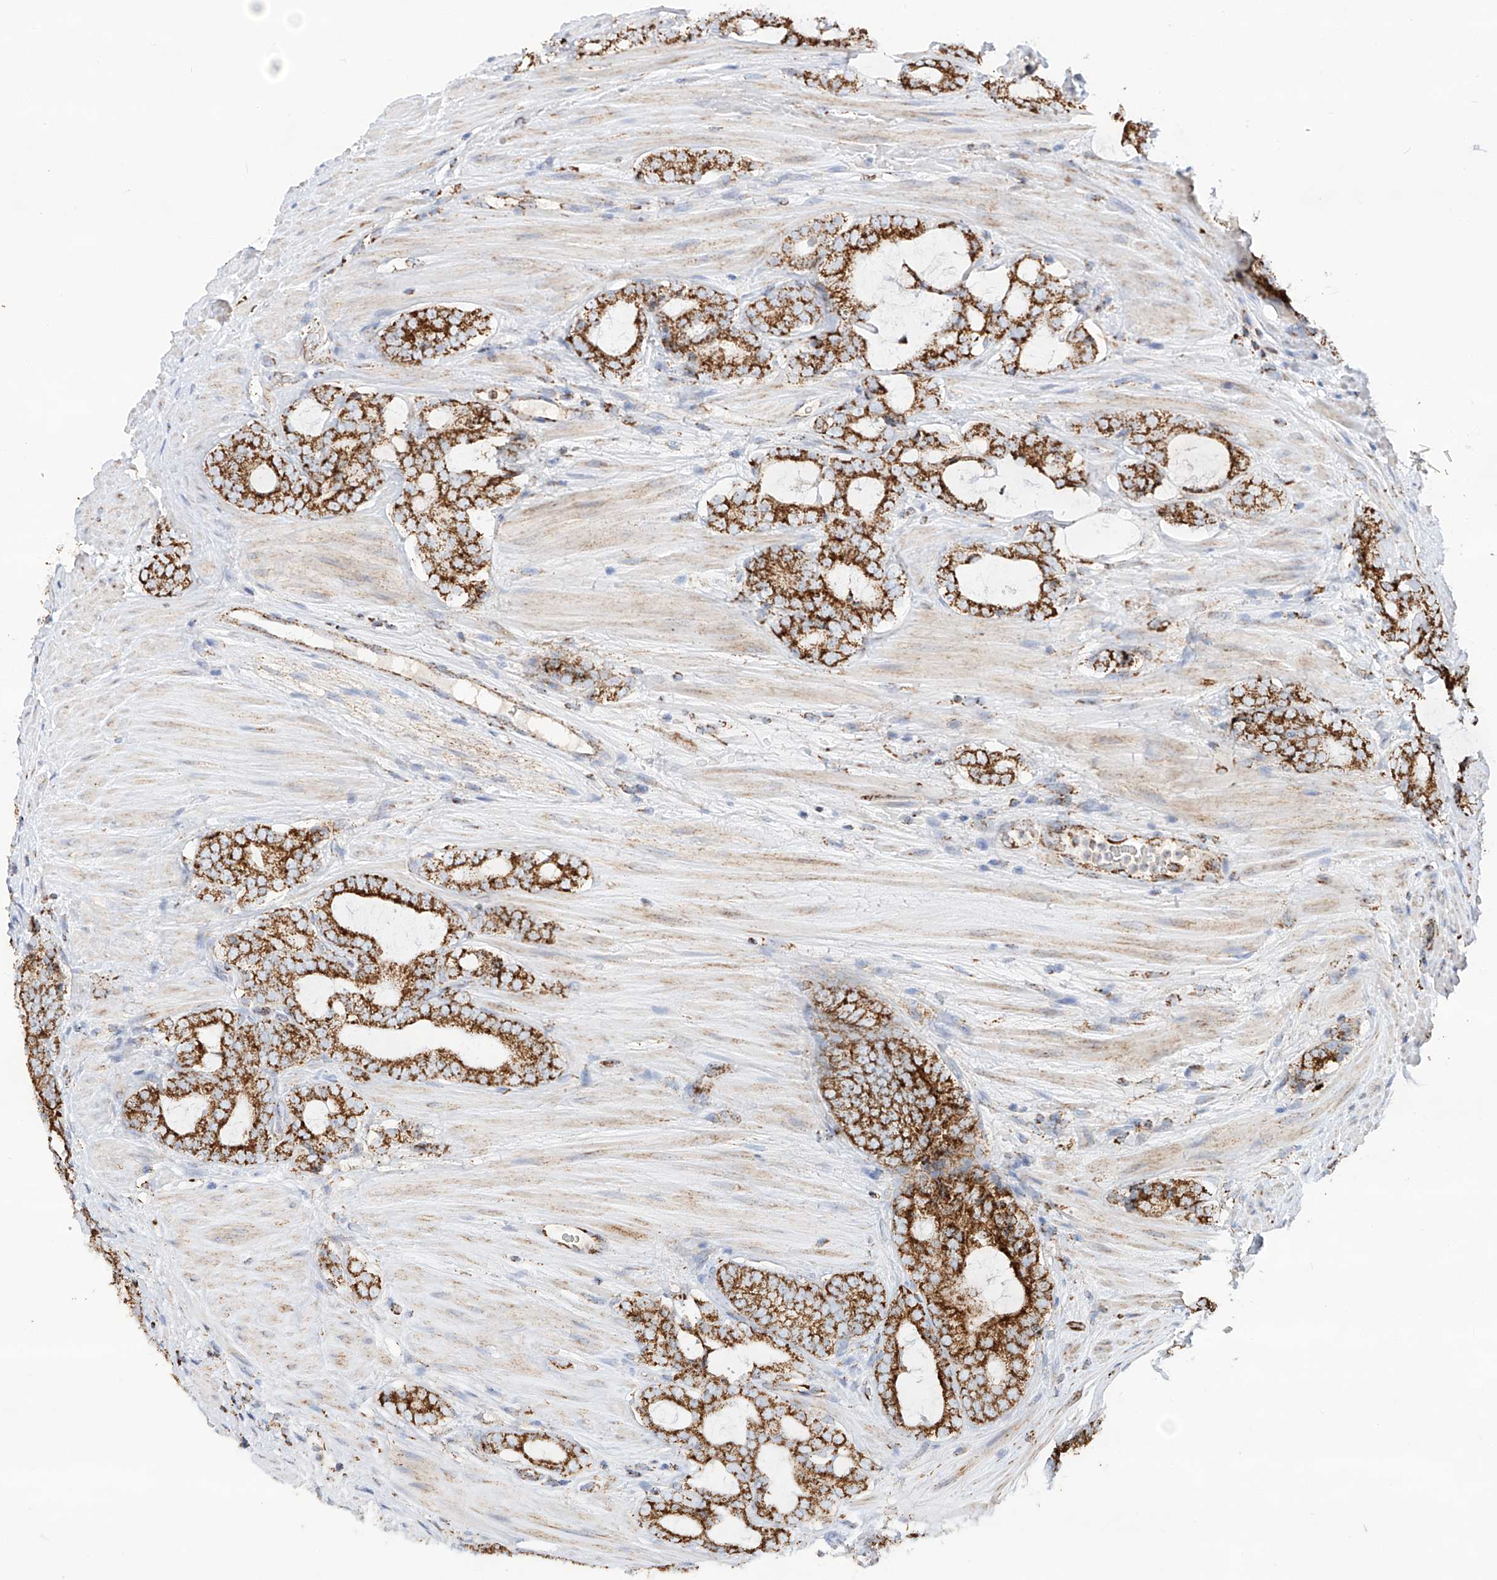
{"staining": {"intensity": "strong", "quantity": ">75%", "location": "cytoplasmic/membranous"}, "tissue": "prostate cancer", "cell_type": "Tumor cells", "image_type": "cancer", "snomed": [{"axis": "morphology", "description": "Adenocarcinoma, High grade"}, {"axis": "topography", "description": "Prostate"}], "caption": "Tumor cells demonstrate strong cytoplasmic/membranous positivity in approximately >75% of cells in prostate high-grade adenocarcinoma.", "gene": "TTC27", "patient": {"sex": "male", "age": 63}}